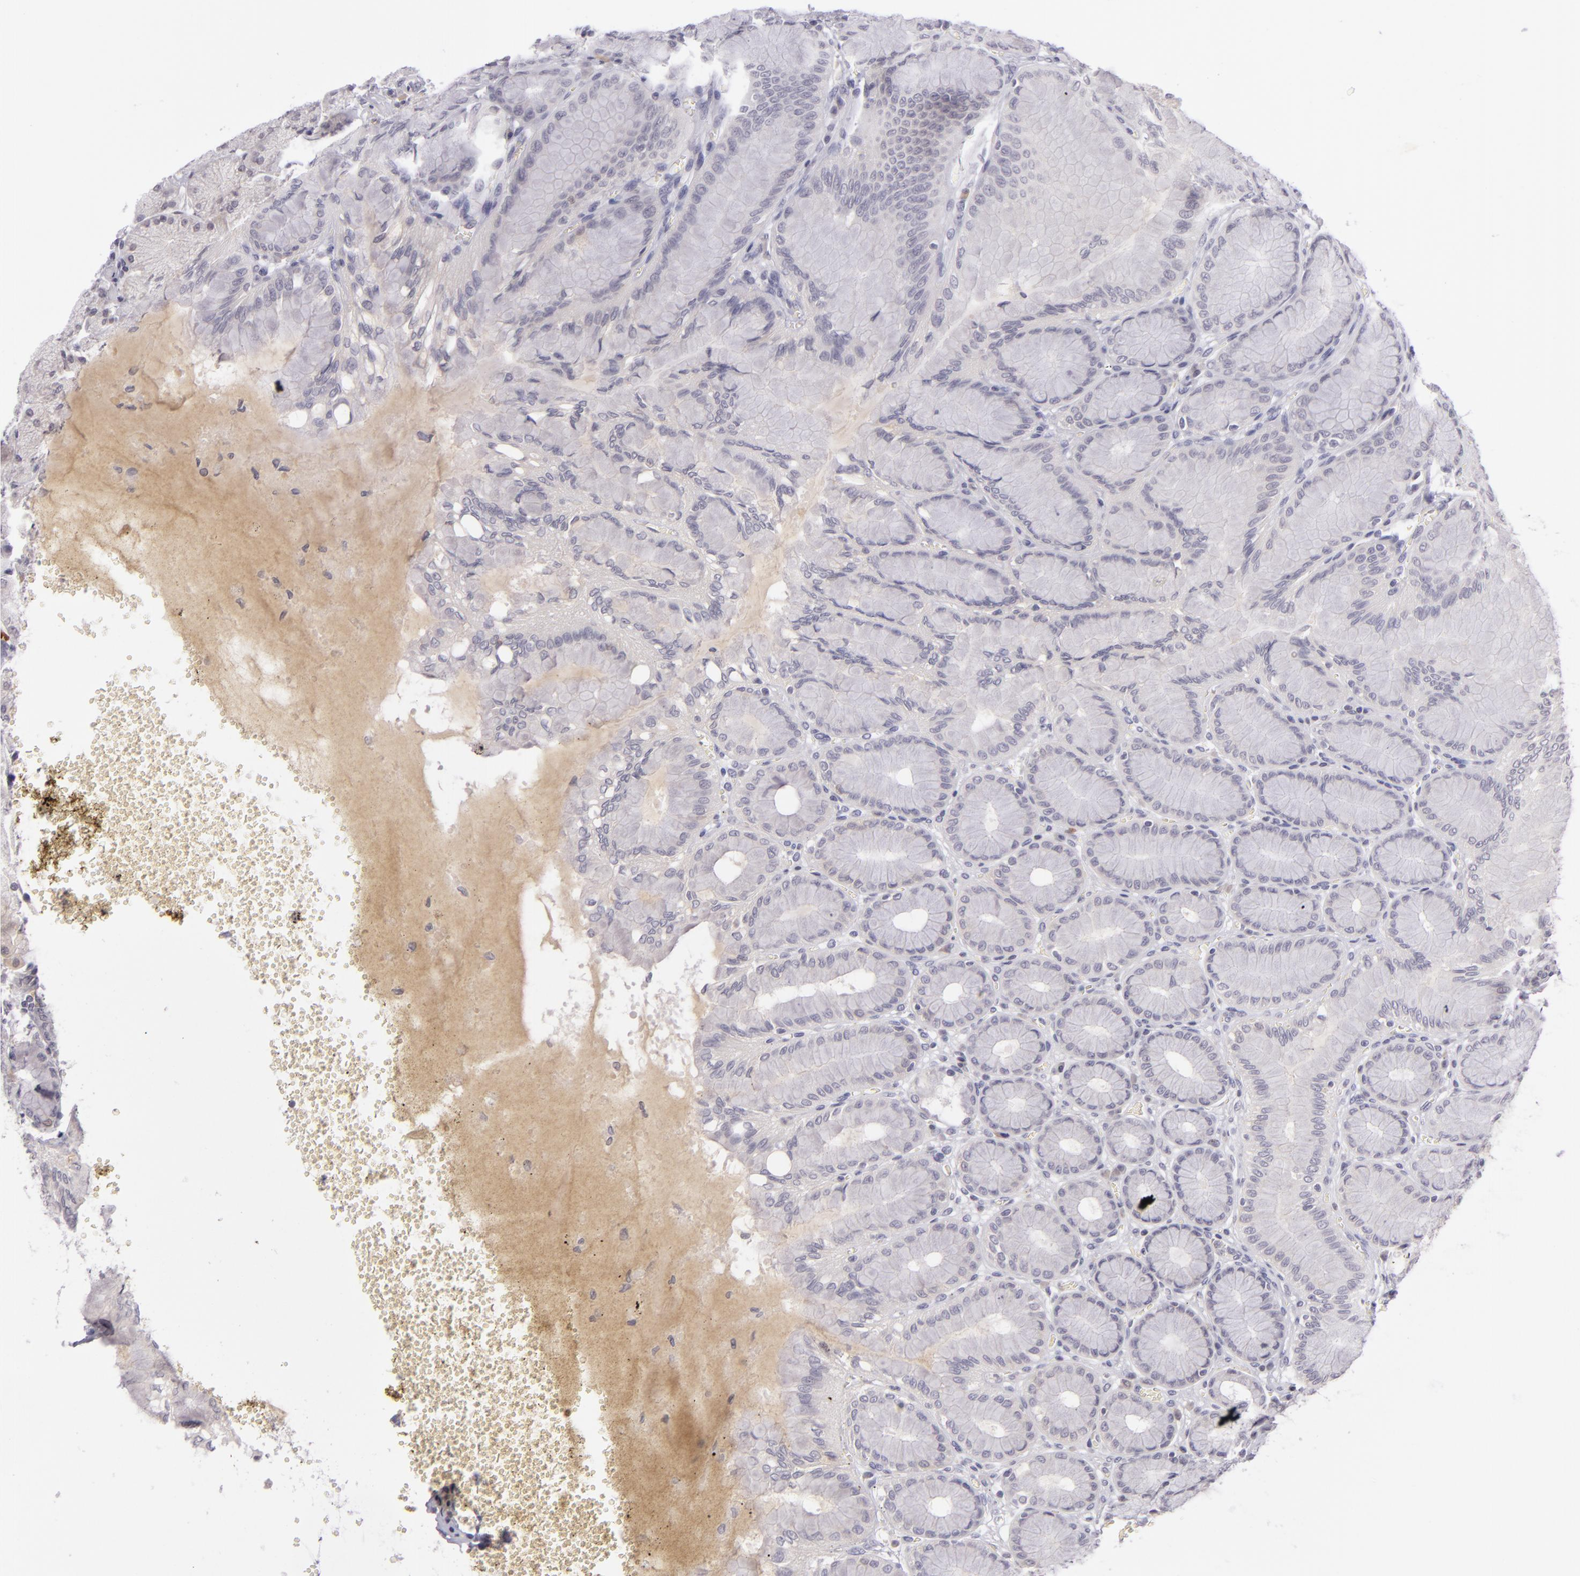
{"staining": {"intensity": "negative", "quantity": "none", "location": "none"}, "tissue": "stomach", "cell_type": "Glandular cells", "image_type": "normal", "snomed": [{"axis": "morphology", "description": "Normal tissue, NOS"}, {"axis": "topography", "description": "Stomach"}, {"axis": "topography", "description": "Stomach, lower"}], "caption": "Human stomach stained for a protein using immunohistochemistry (IHC) demonstrates no staining in glandular cells.", "gene": "DAG1", "patient": {"sex": "male", "age": 76}}